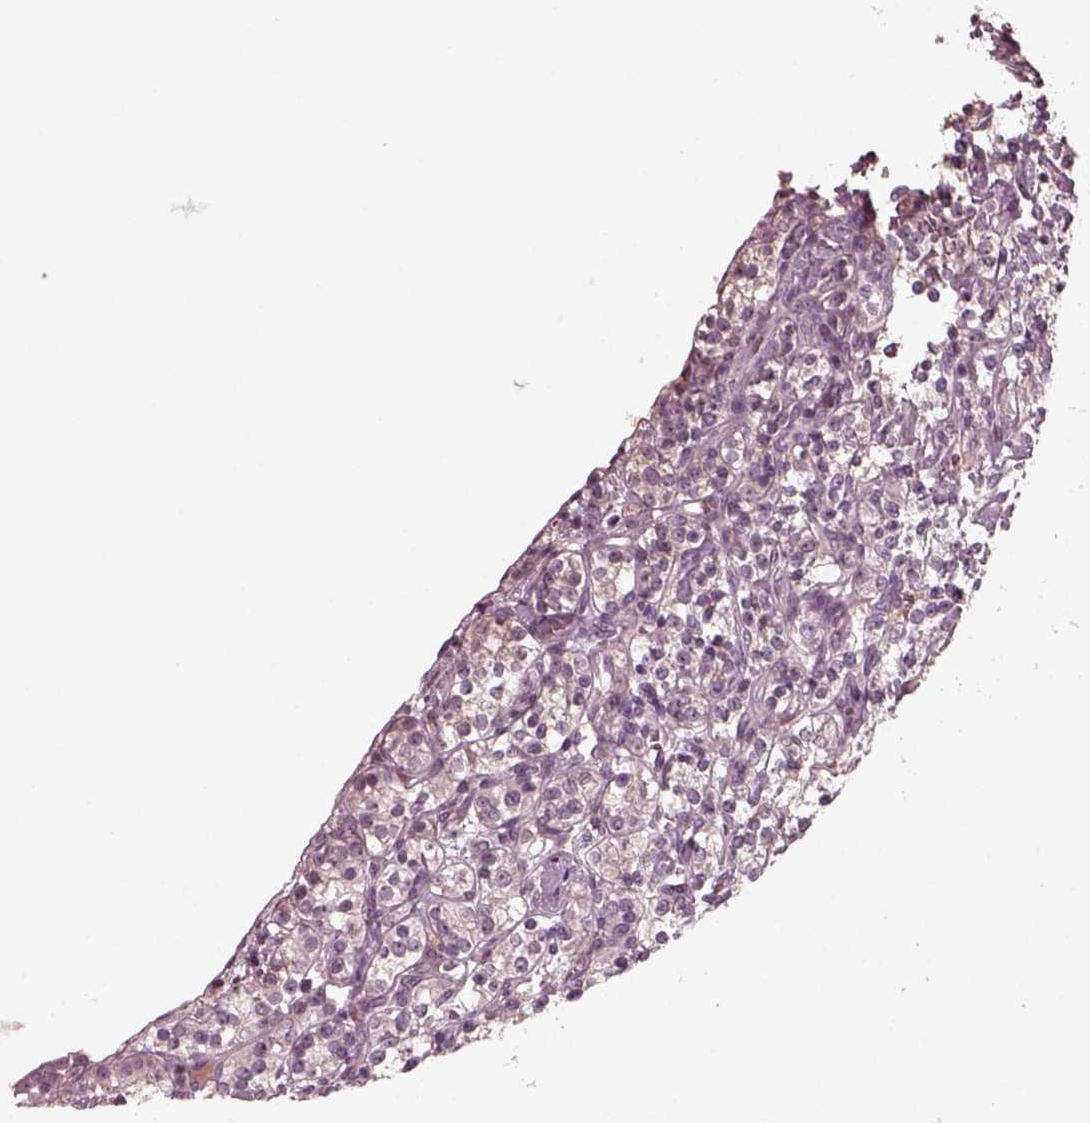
{"staining": {"intensity": "negative", "quantity": "none", "location": "none"}, "tissue": "renal cancer", "cell_type": "Tumor cells", "image_type": "cancer", "snomed": [{"axis": "morphology", "description": "Adenocarcinoma, NOS"}, {"axis": "topography", "description": "Kidney"}], "caption": "DAB immunohistochemical staining of human adenocarcinoma (renal) exhibits no significant expression in tumor cells.", "gene": "PORCN", "patient": {"sex": "male", "age": 77}}